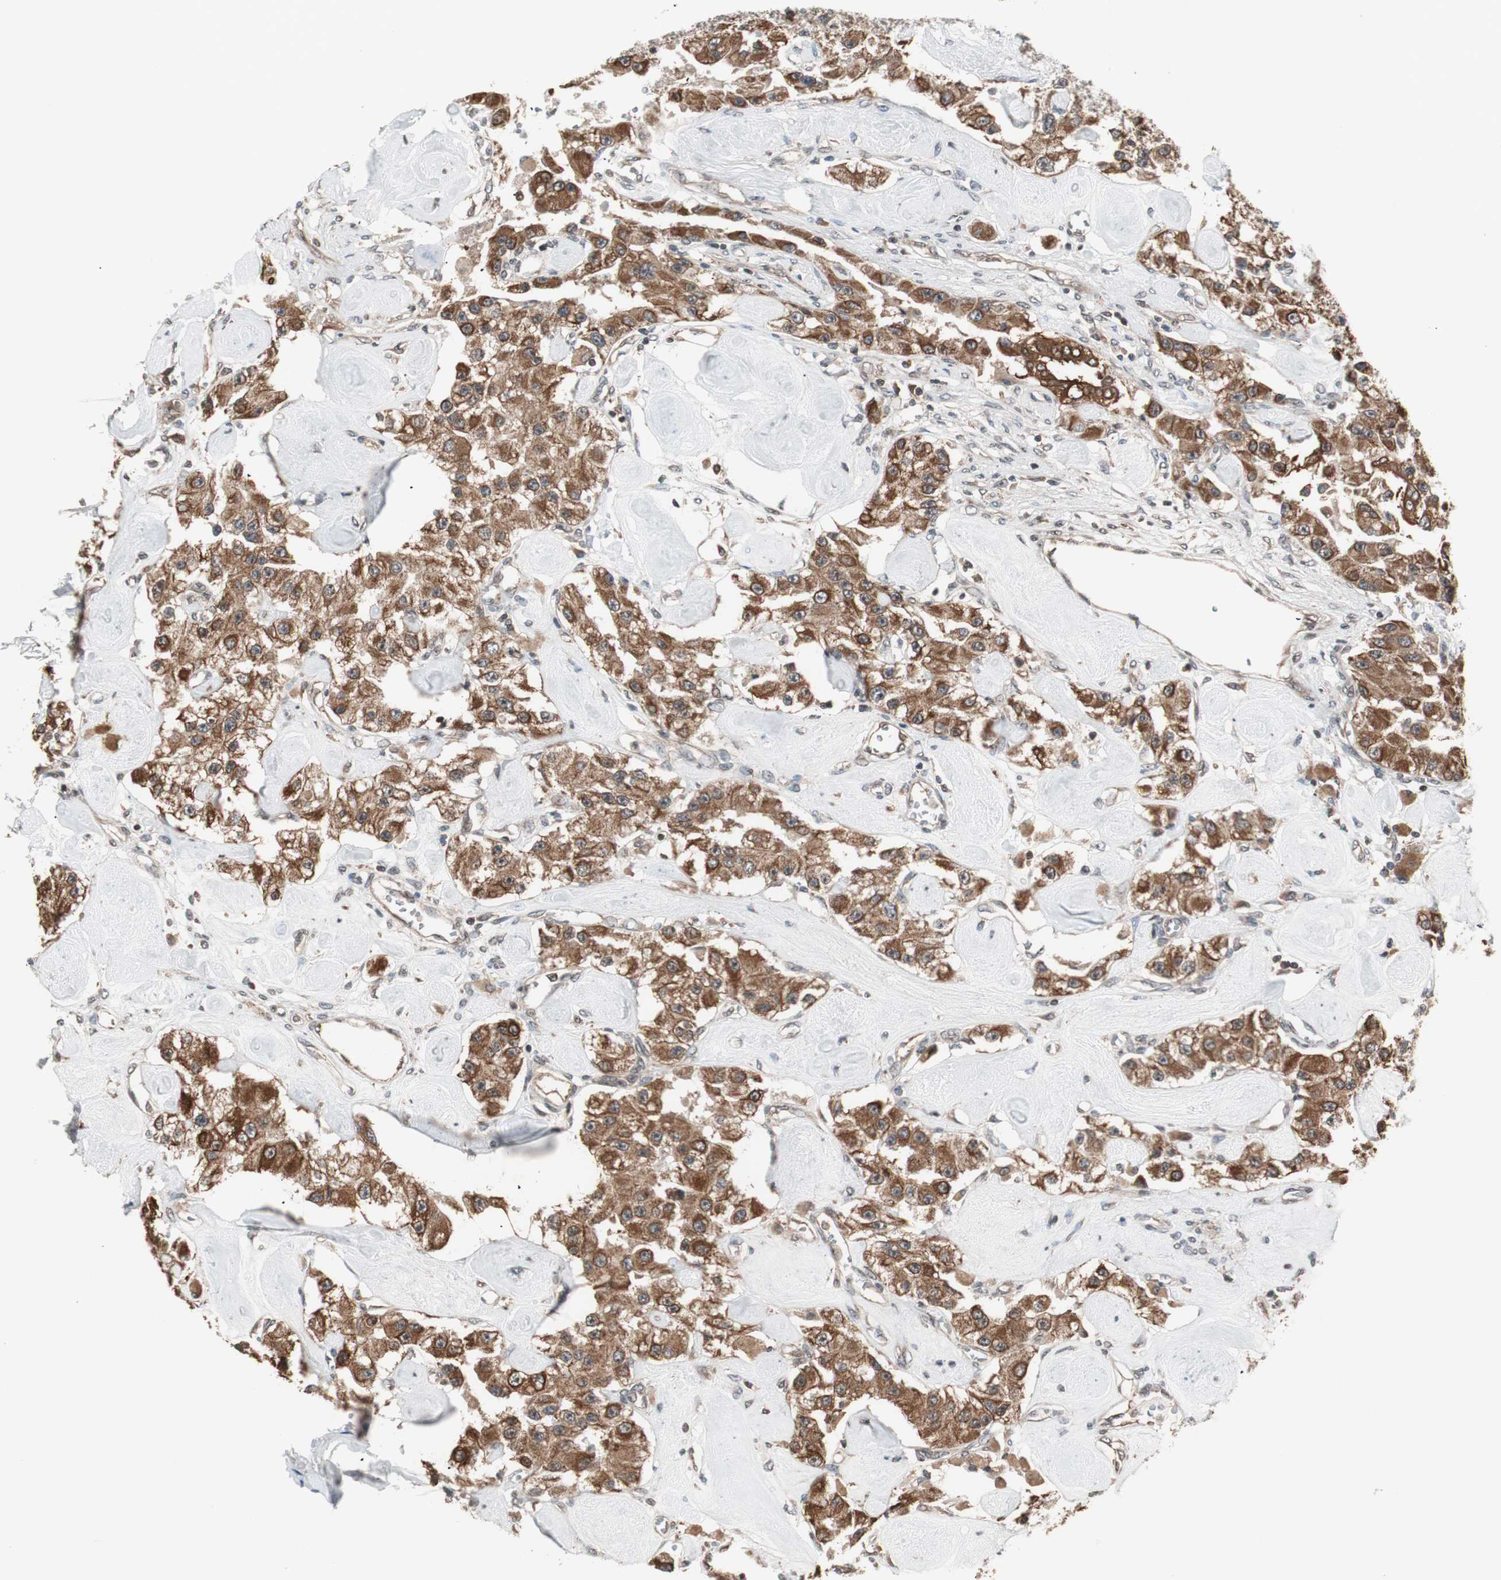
{"staining": {"intensity": "strong", "quantity": ">75%", "location": "cytoplasmic/membranous"}, "tissue": "carcinoid", "cell_type": "Tumor cells", "image_type": "cancer", "snomed": [{"axis": "morphology", "description": "Carcinoid, malignant, NOS"}, {"axis": "topography", "description": "Pancreas"}], "caption": "IHC image of human carcinoid stained for a protein (brown), which exhibits high levels of strong cytoplasmic/membranous expression in approximately >75% of tumor cells.", "gene": "FBXO5", "patient": {"sex": "male", "age": 41}}